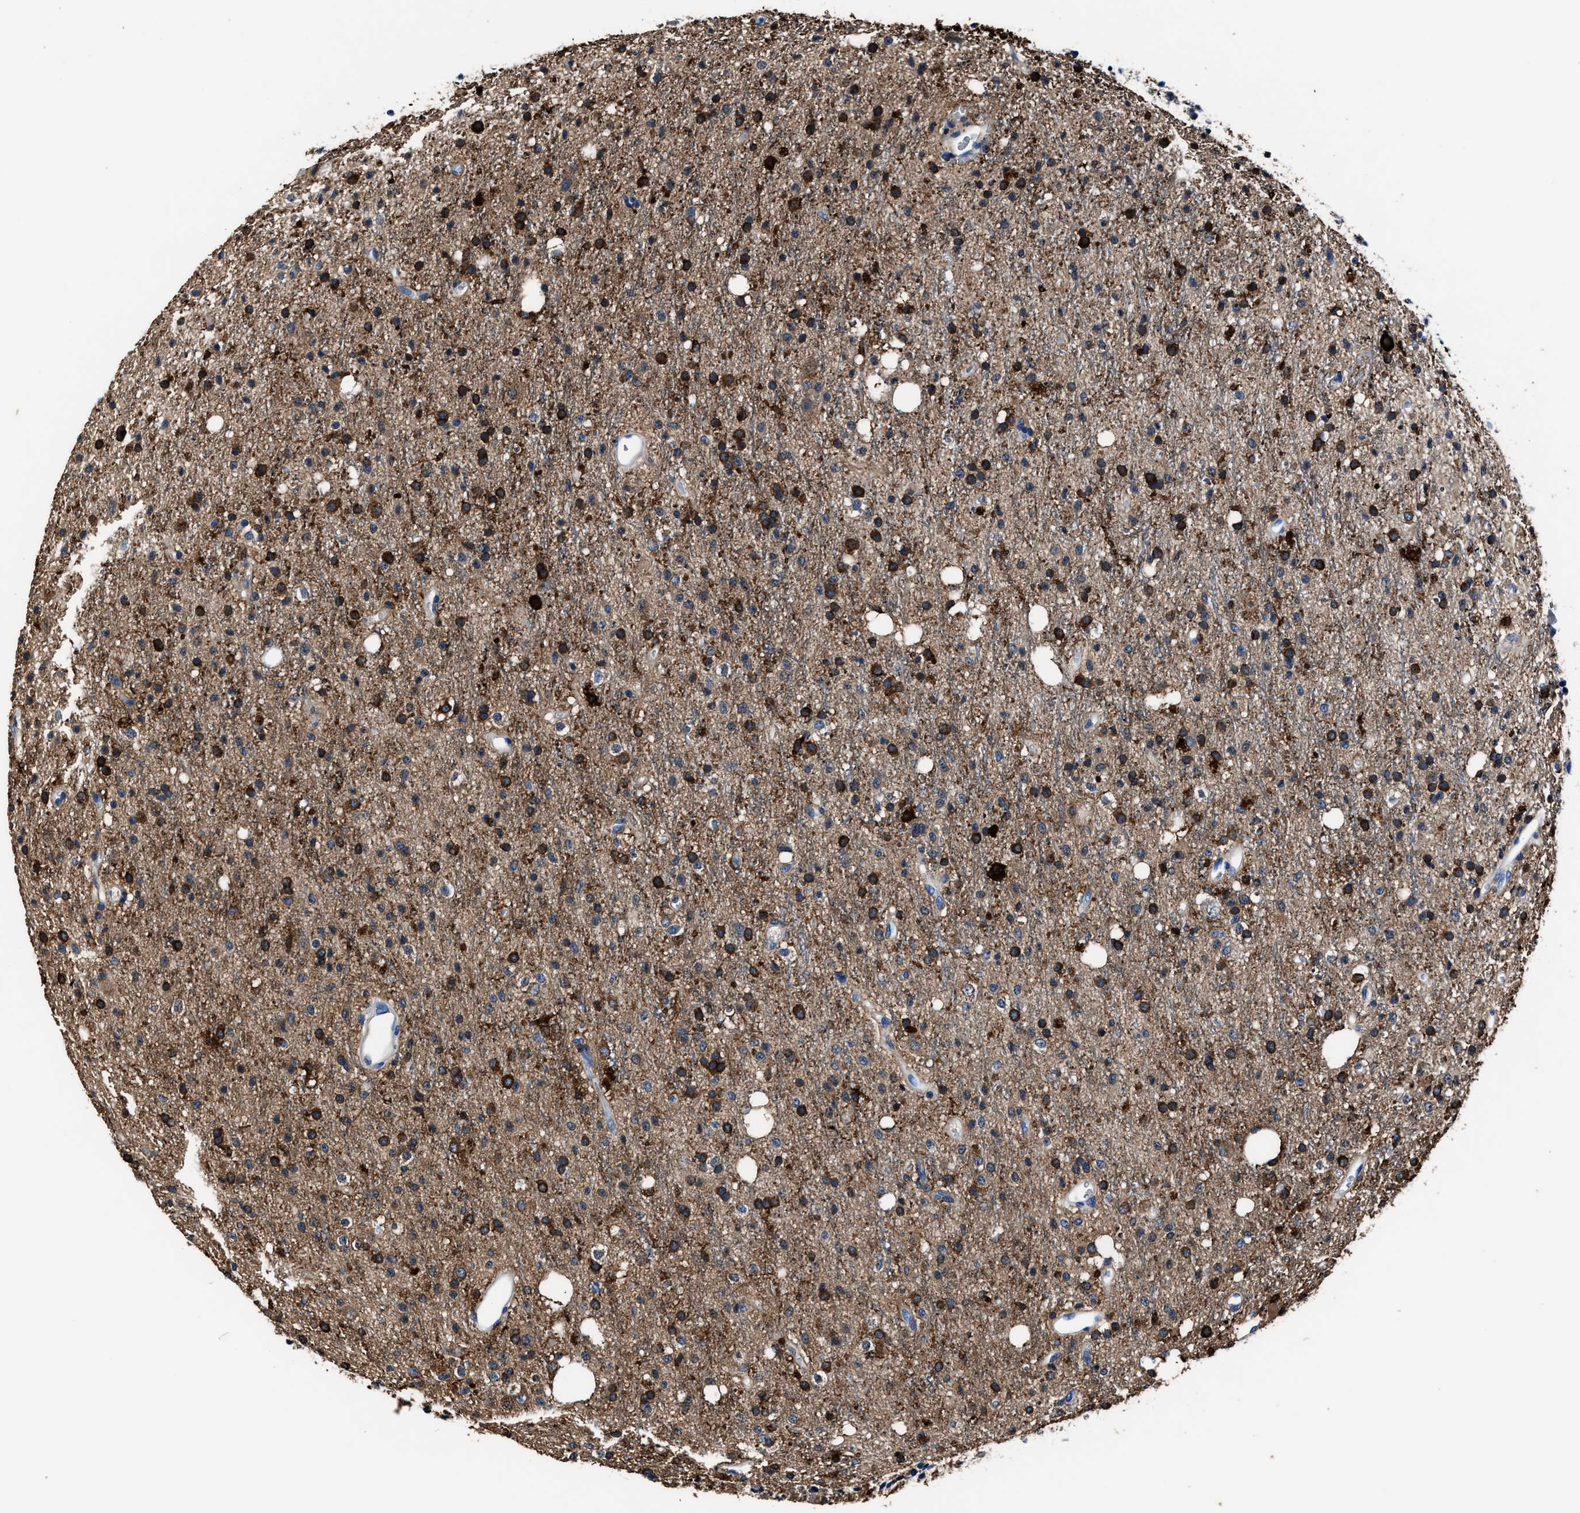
{"staining": {"intensity": "strong", "quantity": "25%-75%", "location": "cytoplasmic/membranous"}, "tissue": "glioma", "cell_type": "Tumor cells", "image_type": "cancer", "snomed": [{"axis": "morphology", "description": "Glioma, malignant, High grade"}, {"axis": "topography", "description": "Brain"}], "caption": "Immunohistochemistry (IHC) of high-grade glioma (malignant) demonstrates high levels of strong cytoplasmic/membranous staining in approximately 25%-75% of tumor cells.", "gene": "FTL", "patient": {"sex": "male", "age": 47}}